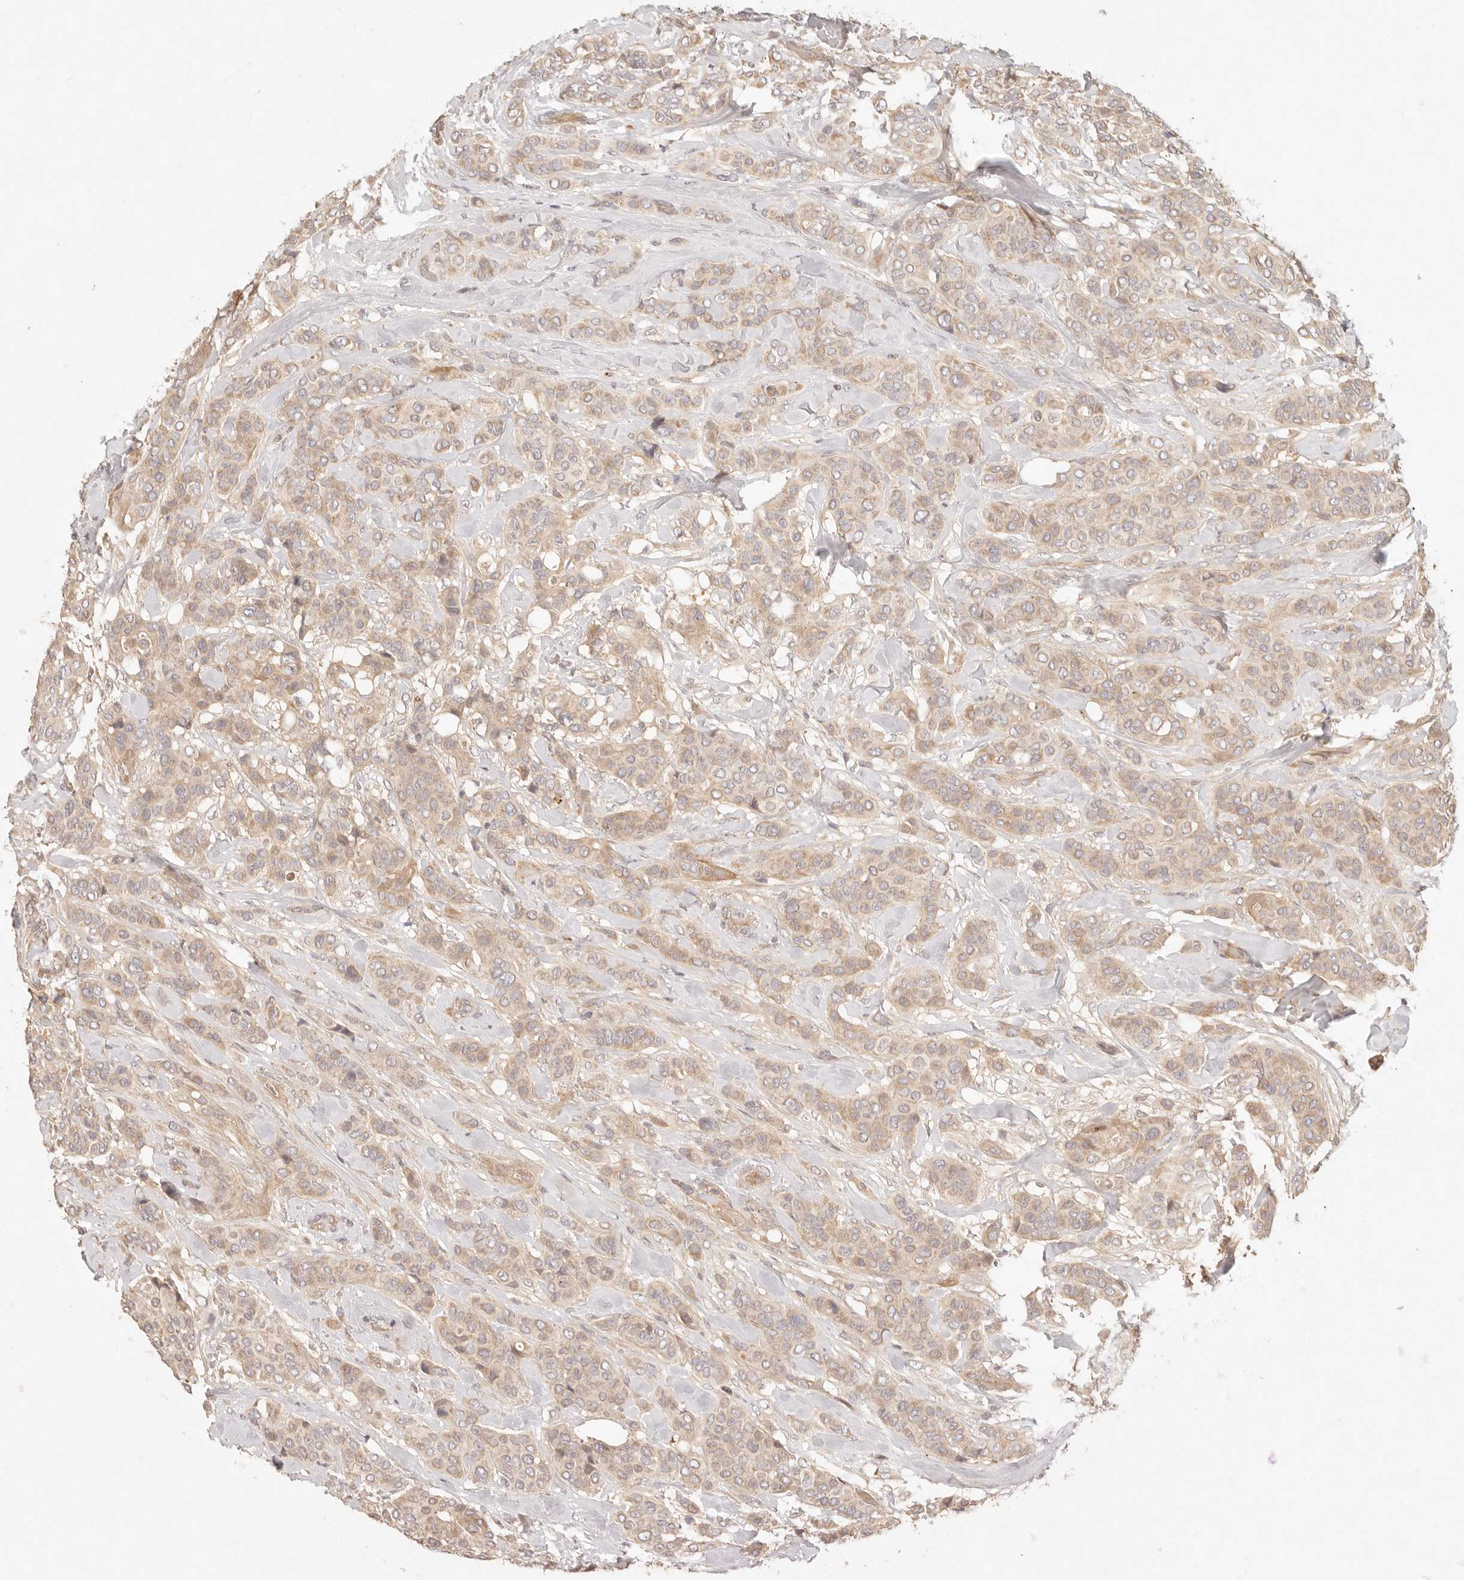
{"staining": {"intensity": "weak", "quantity": ">75%", "location": "cytoplasmic/membranous"}, "tissue": "breast cancer", "cell_type": "Tumor cells", "image_type": "cancer", "snomed": [{"axis": "morphology", "description": "Lobular carcinoma"}, {"axis": "topography", "description": "Breast"}], "caption": "A high-resolution image shows immunohistochemistry (IHC) staining of breast lobular carcinoma, which shows weak cytoplasmic/membranous expression in approximately >75% of tumor cells. Using DAB (3,3'-diaminobenzidine) (brown) and hematoxylin (blue) stains, captured at high magnification using brightfield microscopy.", "gene": "PPP1R3B", "patient": {"sex": "female", "age": 51}}